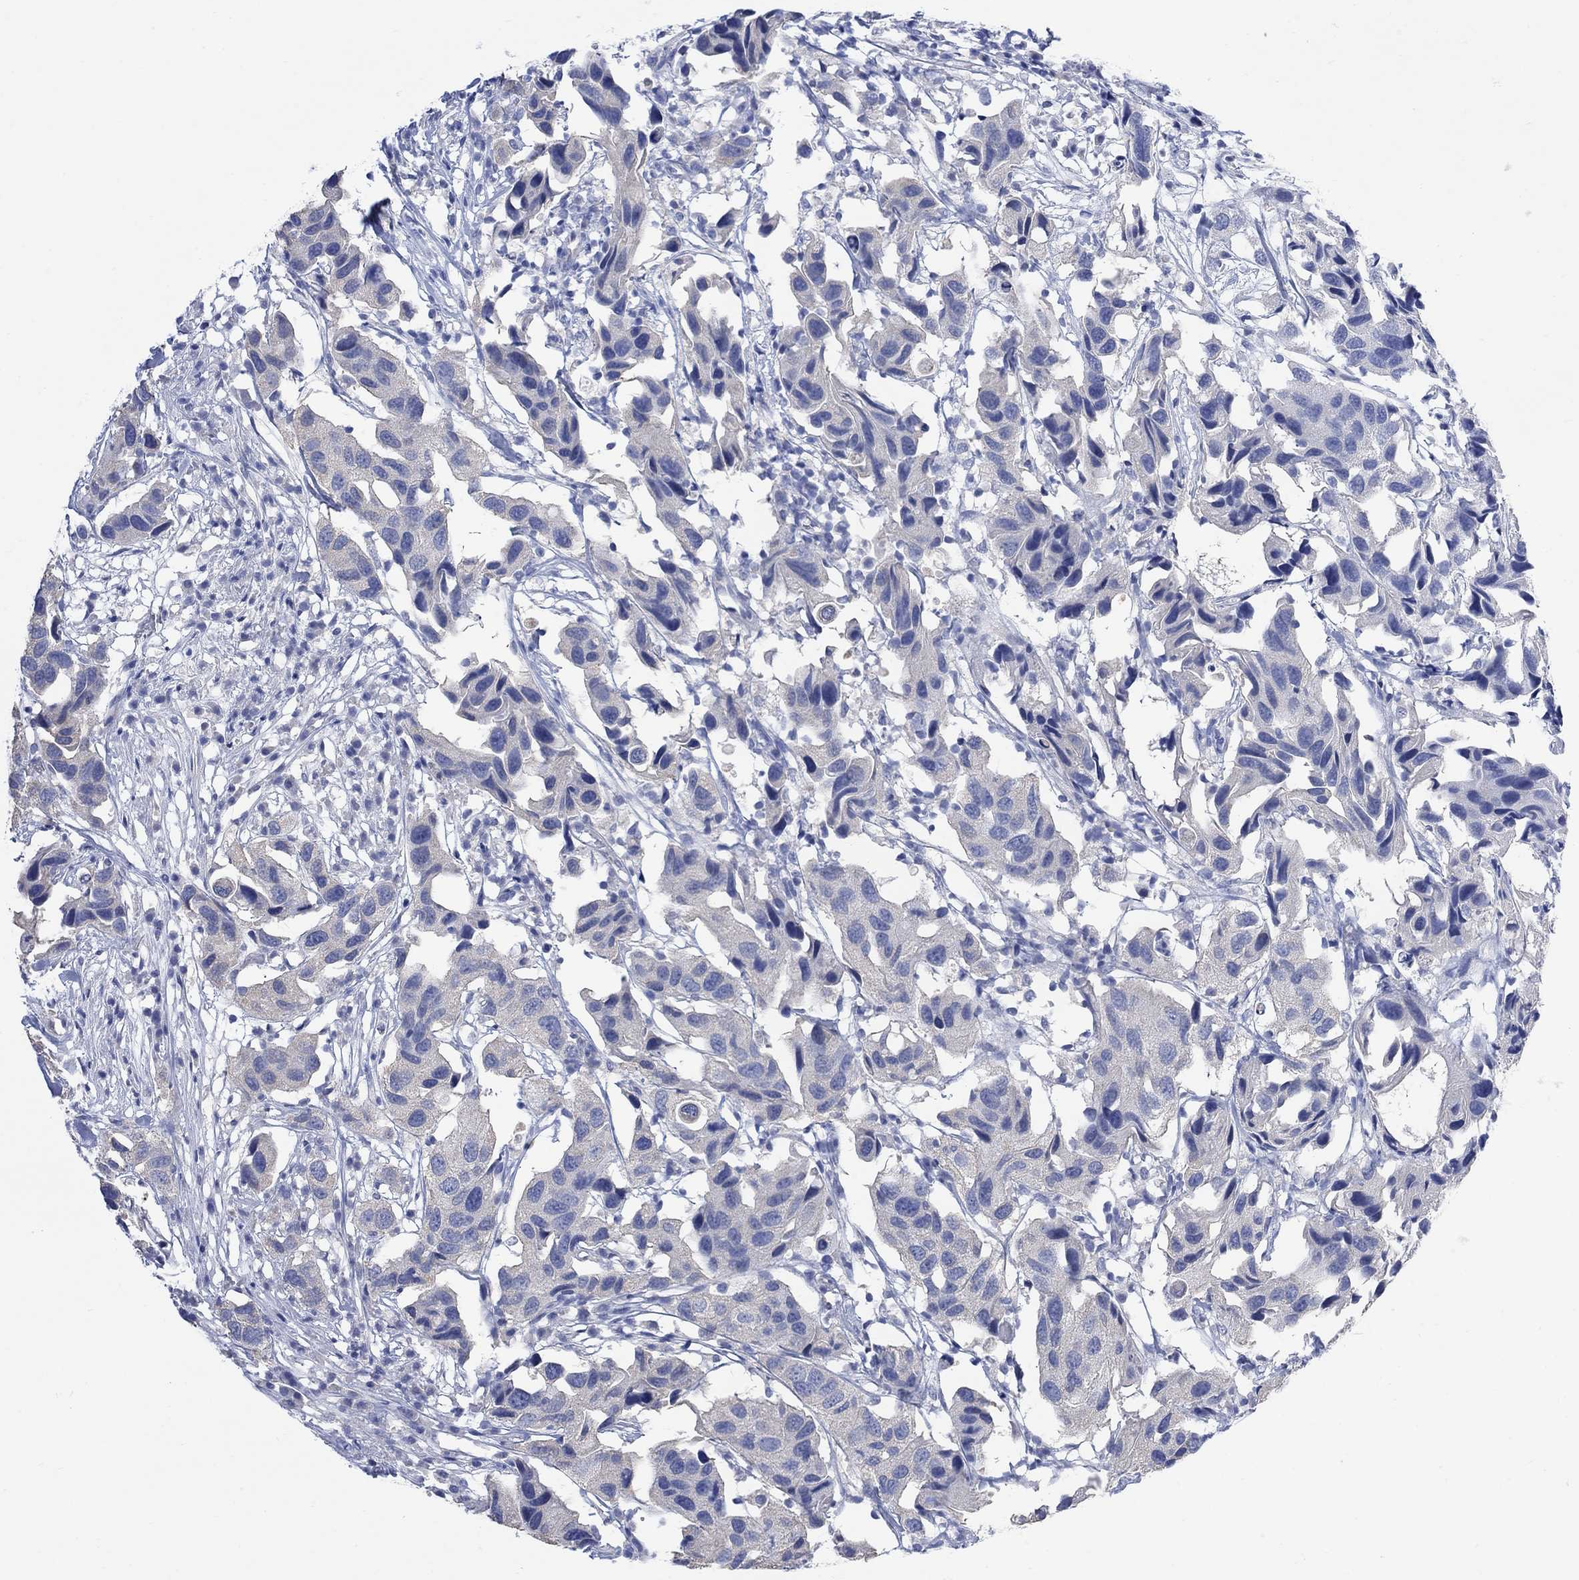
{"staining": {"intensity": "negative", "quantity": "none", "location": "none"}, "tissue": "urothelial cancer", "cell_type": "Tumor cells", "image_type": "cancer", "snomed": [{"axis": "morphology", "description": "Urothelial carcinoma, High grade"}, {"axis": "topography", "description": "Urinary bladder"}], "caption": "High magnification brightfield microscopy of urothelial cancer stained with DAB (3,3'-diaminobenzidine) (brown) and counterstained with hematoxylin (blue): tumor cells show no significant expression.", "gene": "FBP2", "patient": {"sex": "male", "age": 79}}